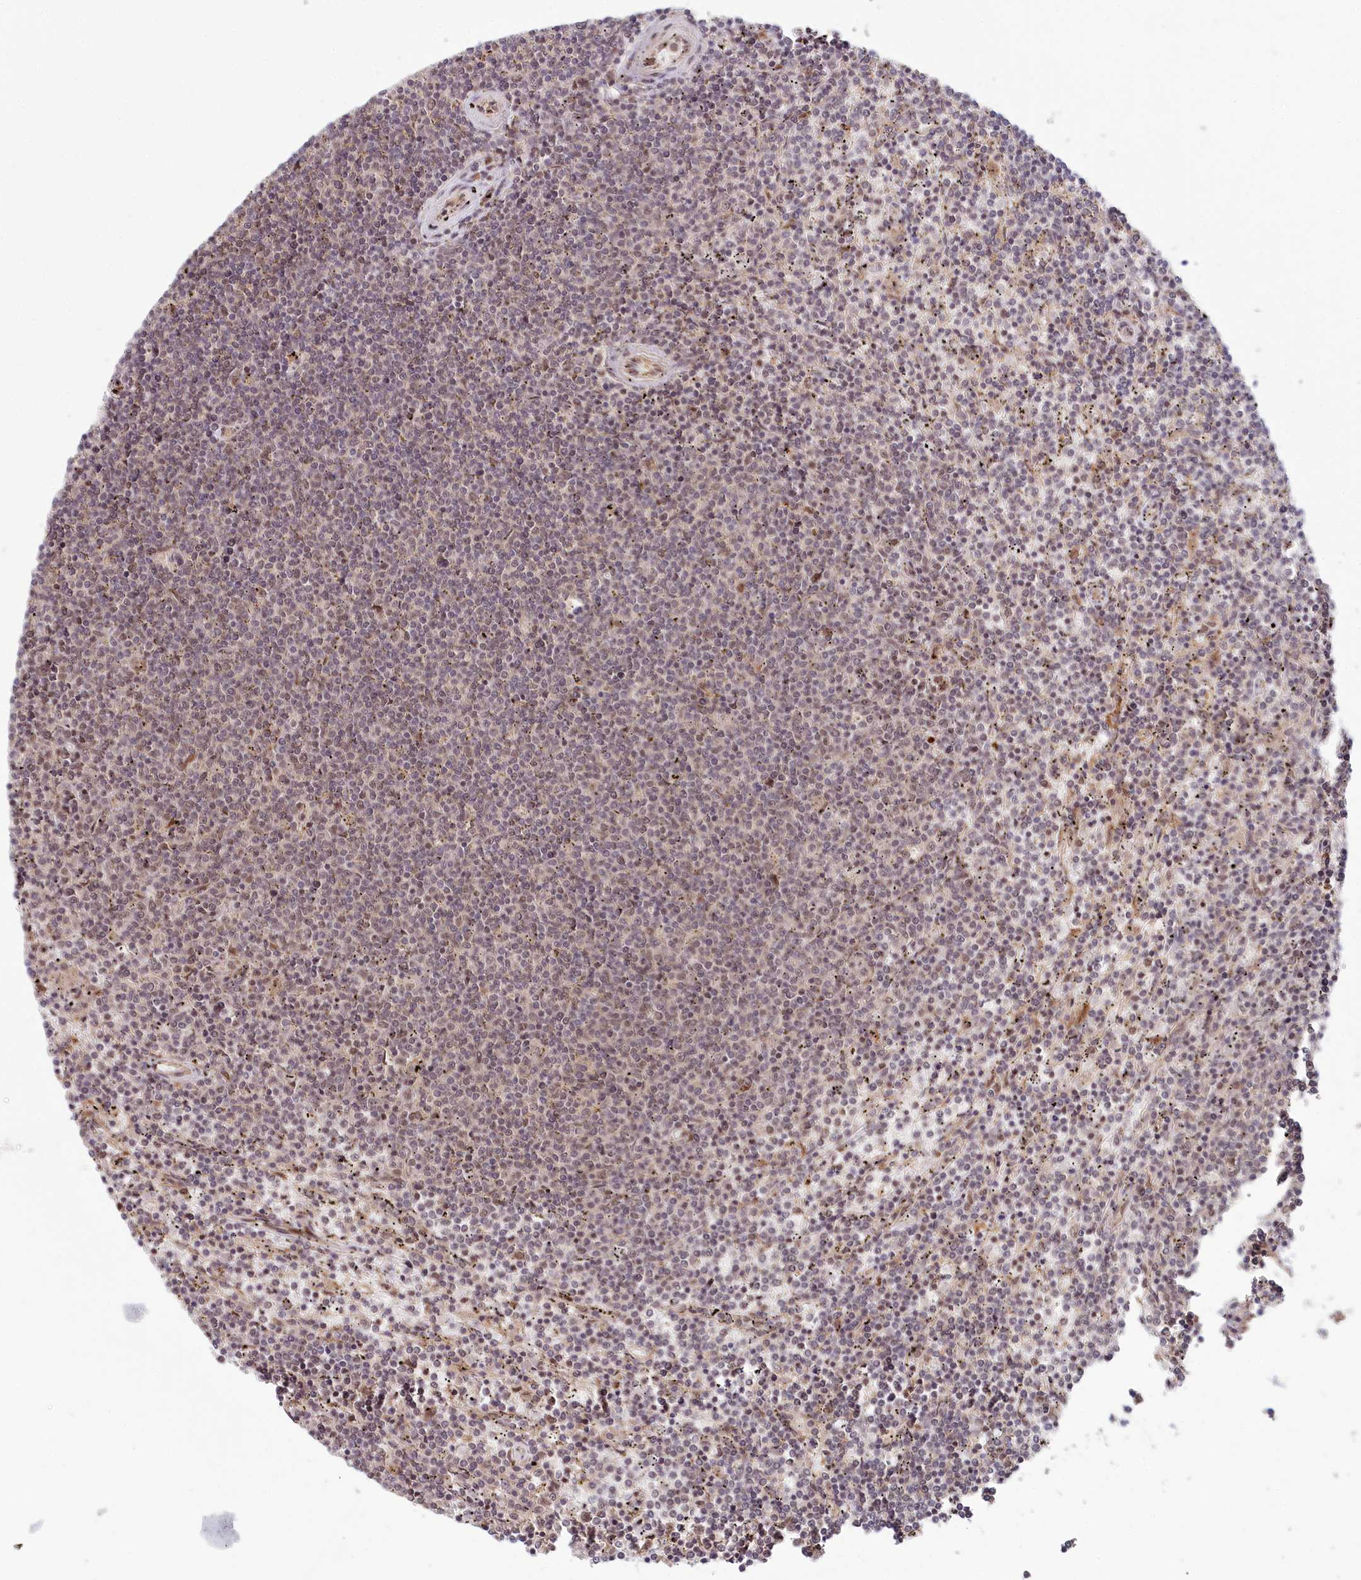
{"staining": {"intensity": "weak", "quantity": "25%-75%", "location": "nuclear"}, "tissue": "lymphoma", "cell_type": "Tumor cells", "image_type": "cancer", "snomed": [{"axis": "morphology", "description": "Malignant lymphoma, non-Hodgkin's type, Low grade"}, {"axis": "topography", "description": "Spleen"}], "caption": "This histopathology image demonstrates immunohistochemistry staining of lymphoma, with low weak nuclear expression in approximately 25%-75% of tumor cells.", "gene": "WAPL", "patient": {"sex": "female", "age": 50}}